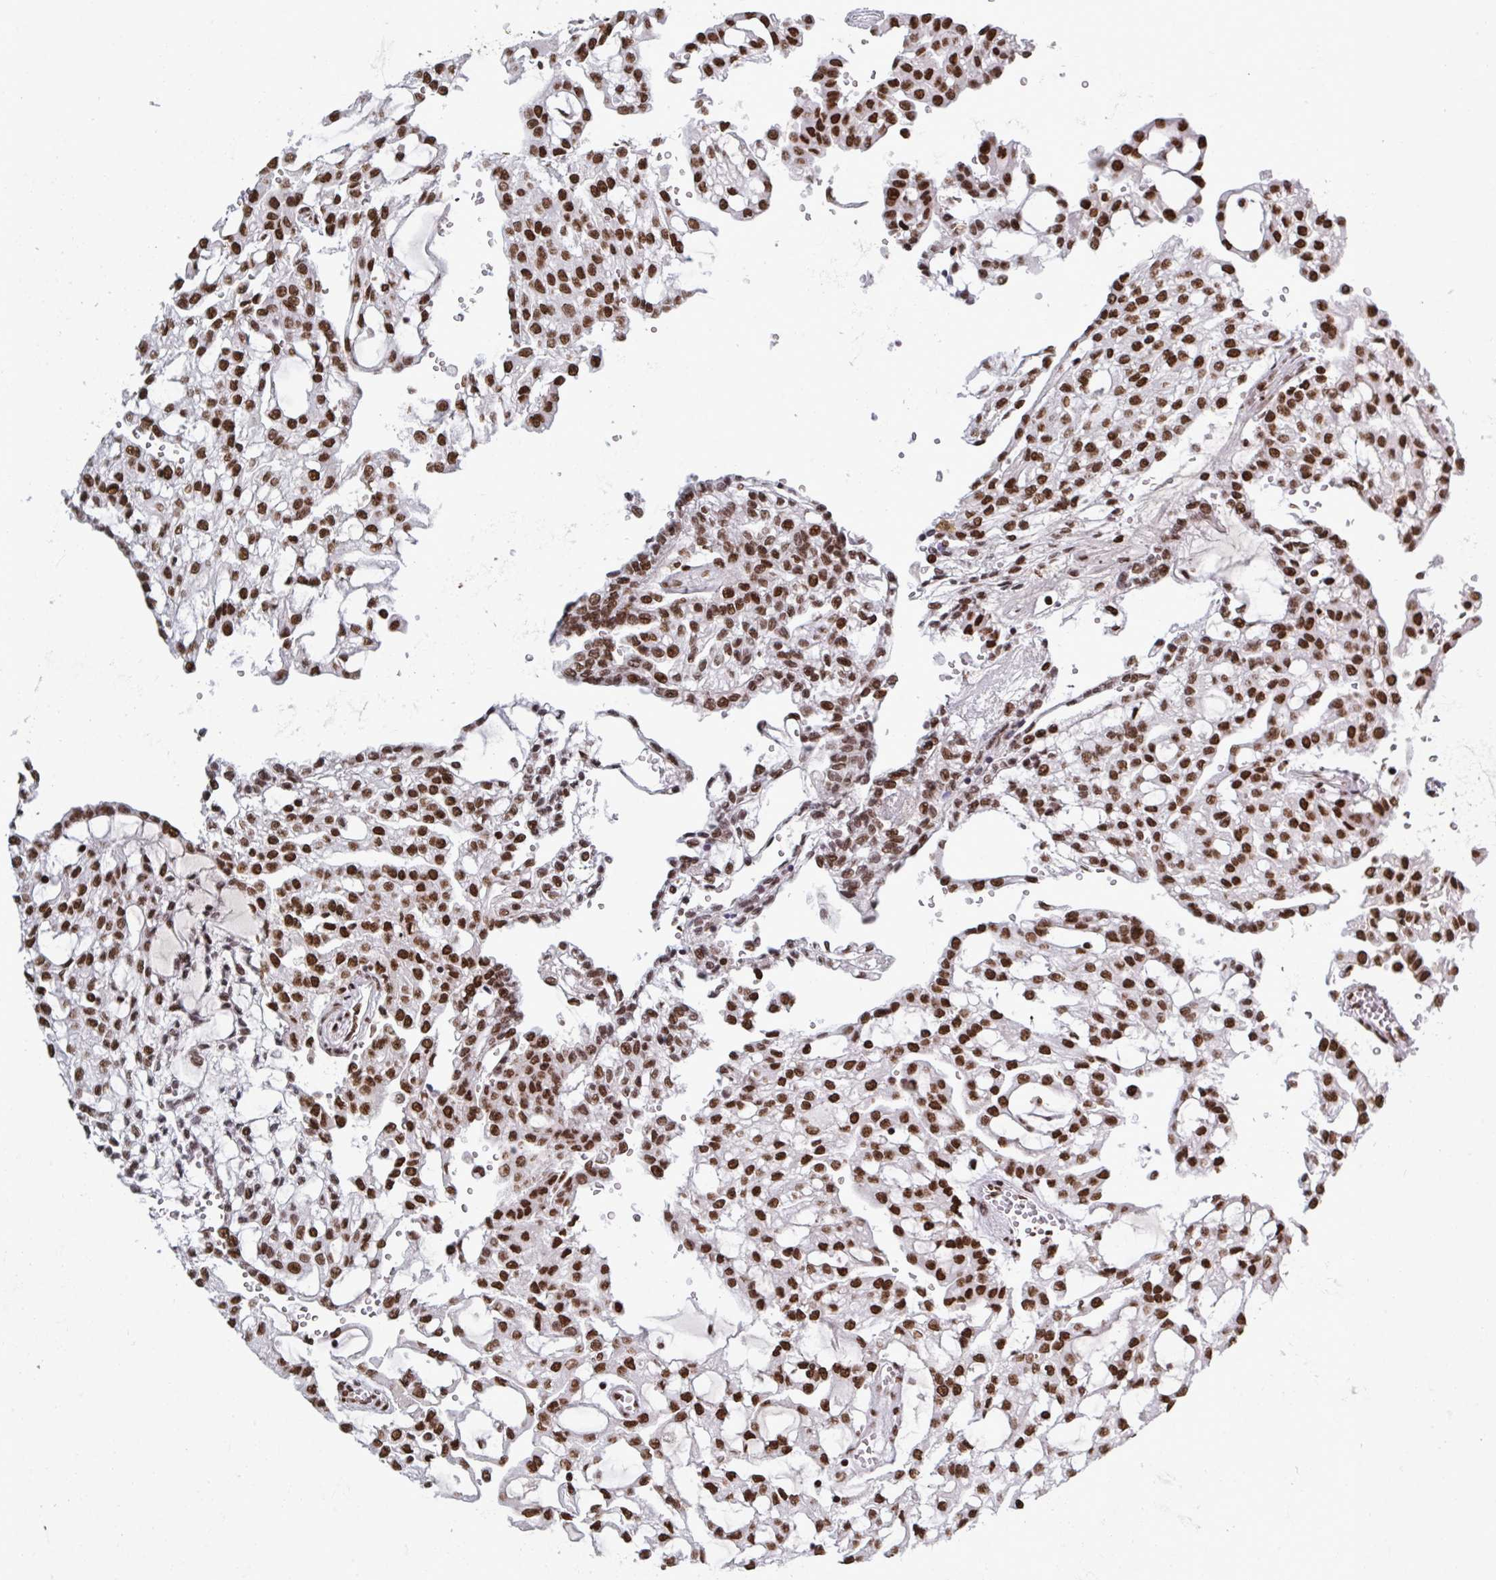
{"staining": {"intensity": "strong", "quantity": ">75%", "location": "nuclear"}, "tissue": "renal cancer", "cell_type": "Tumor cells", "image_type": "cancer", "snomed": [{"axis": "morphology", "description": "Adenocarcinoma, NOS"}, {"axis": "topography", "description": "Kidney"}], "caption": "Protein staining of renal adenocarcinoma tissue displays strong nuclear staining in about >75% of tumor cells.", "gene": "ZNF607", "patient": {"sex": "male", "age": 63}}